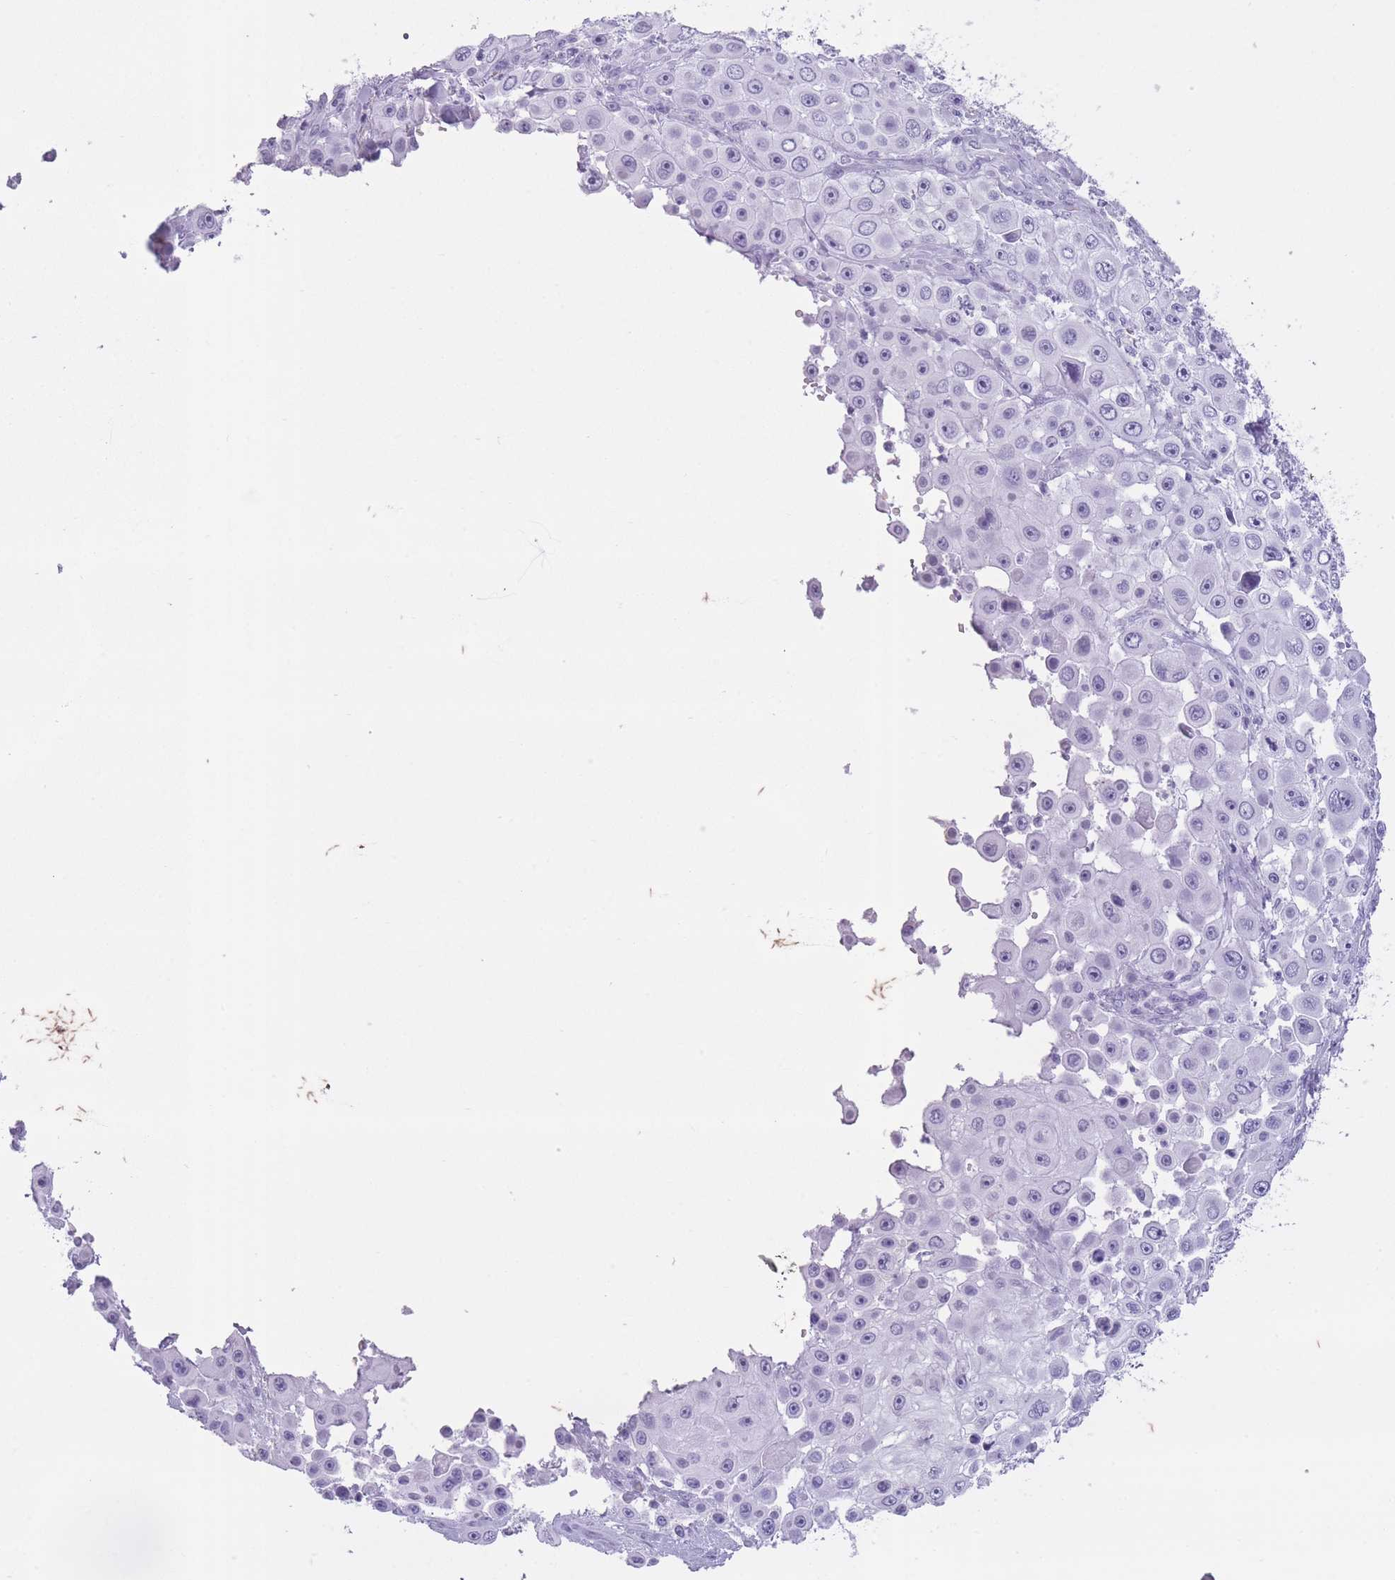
{"staining": {"intensity": "negative", "quantity": "none", "location": "none"}, "tissue": "skin cancer", "cell_type": "Tumor cells", "image_type": "cancer", "snomed": [{"axis": "morphology", "description": "Squamous cell carcinoma, NOS"}, {"axis": "topography", "description": "Skin"}], "caption": "Protein analysis of squamous cell carcinoma (skin) demonstrates no significant expression in tumor cells.", "gene": "OR4F21", "patient": {"sex": "male", "age": 67}}